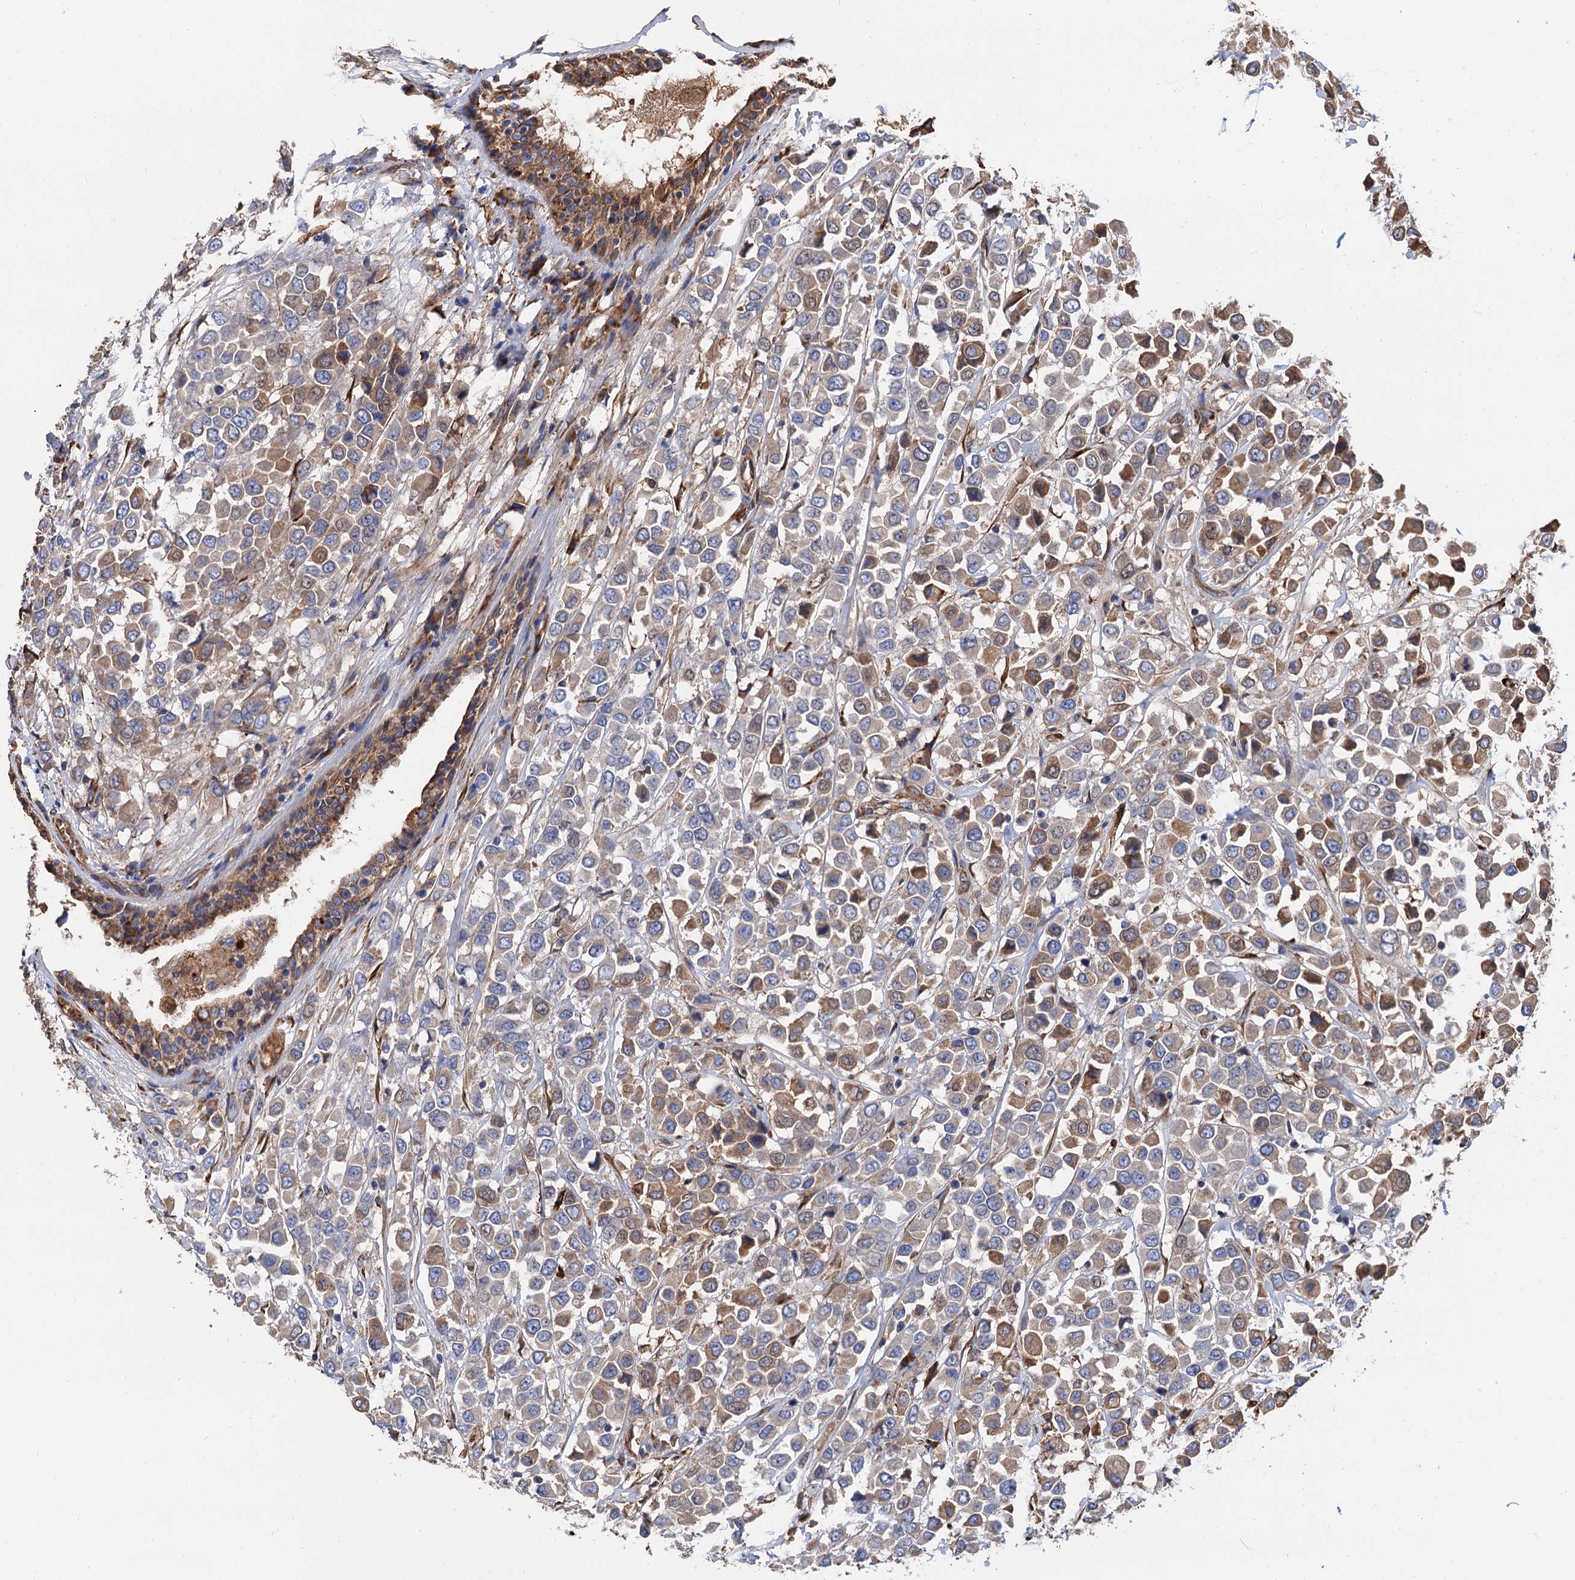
{"staining": {"intensity": "moderate", "quantity": "25%-75%", "location": "cytoplasmic/membranous"}, "tissue": "breast cancer", "cell_type": "Tumor cells", "image_type": "cancer", "snomed": [{"axis": "morphology", "description": "Duct carcinoma"}, {"axis": "topography", "description": "Breast"}], "caption": "Tumor cells reveal medium levels of moderate cytoplasmic/membranous staining in about 25%-75% of cells in invasive ductal carcinoma (breast).", "gene": "CNNM1", "patient": {"sex": "female", "age": 61}}